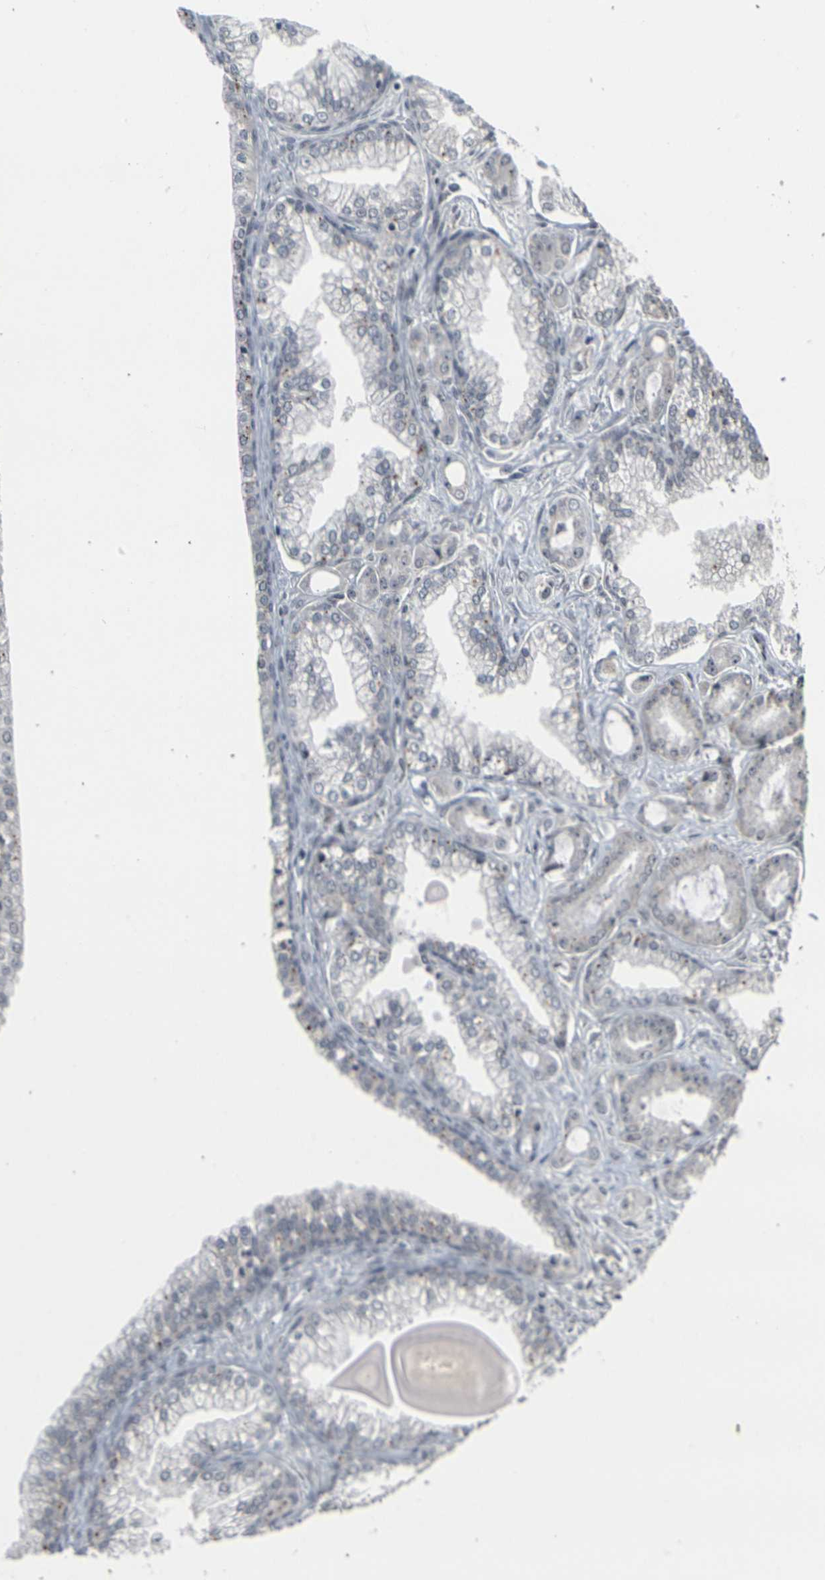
{"staining": {"intensity": "weak", "quantity": "<25%", "location": "cytoplasmic/membranous"}, "tissue": "prostate cancer", "cell_type": "Tumor cells", "image_type": "cancer", "snomed": [{"axis": "morphology", "description": "Adenocarcinoma, Low grade"}, {"axis": "topography", "description": "Prostate"}], "caption": "Histopathology image shows no significant protein expression in tumor cells of prostate low-grade adenocarcinoma.", "gene": "GPR19", "patient": {"sex": "male", "age": 59}}